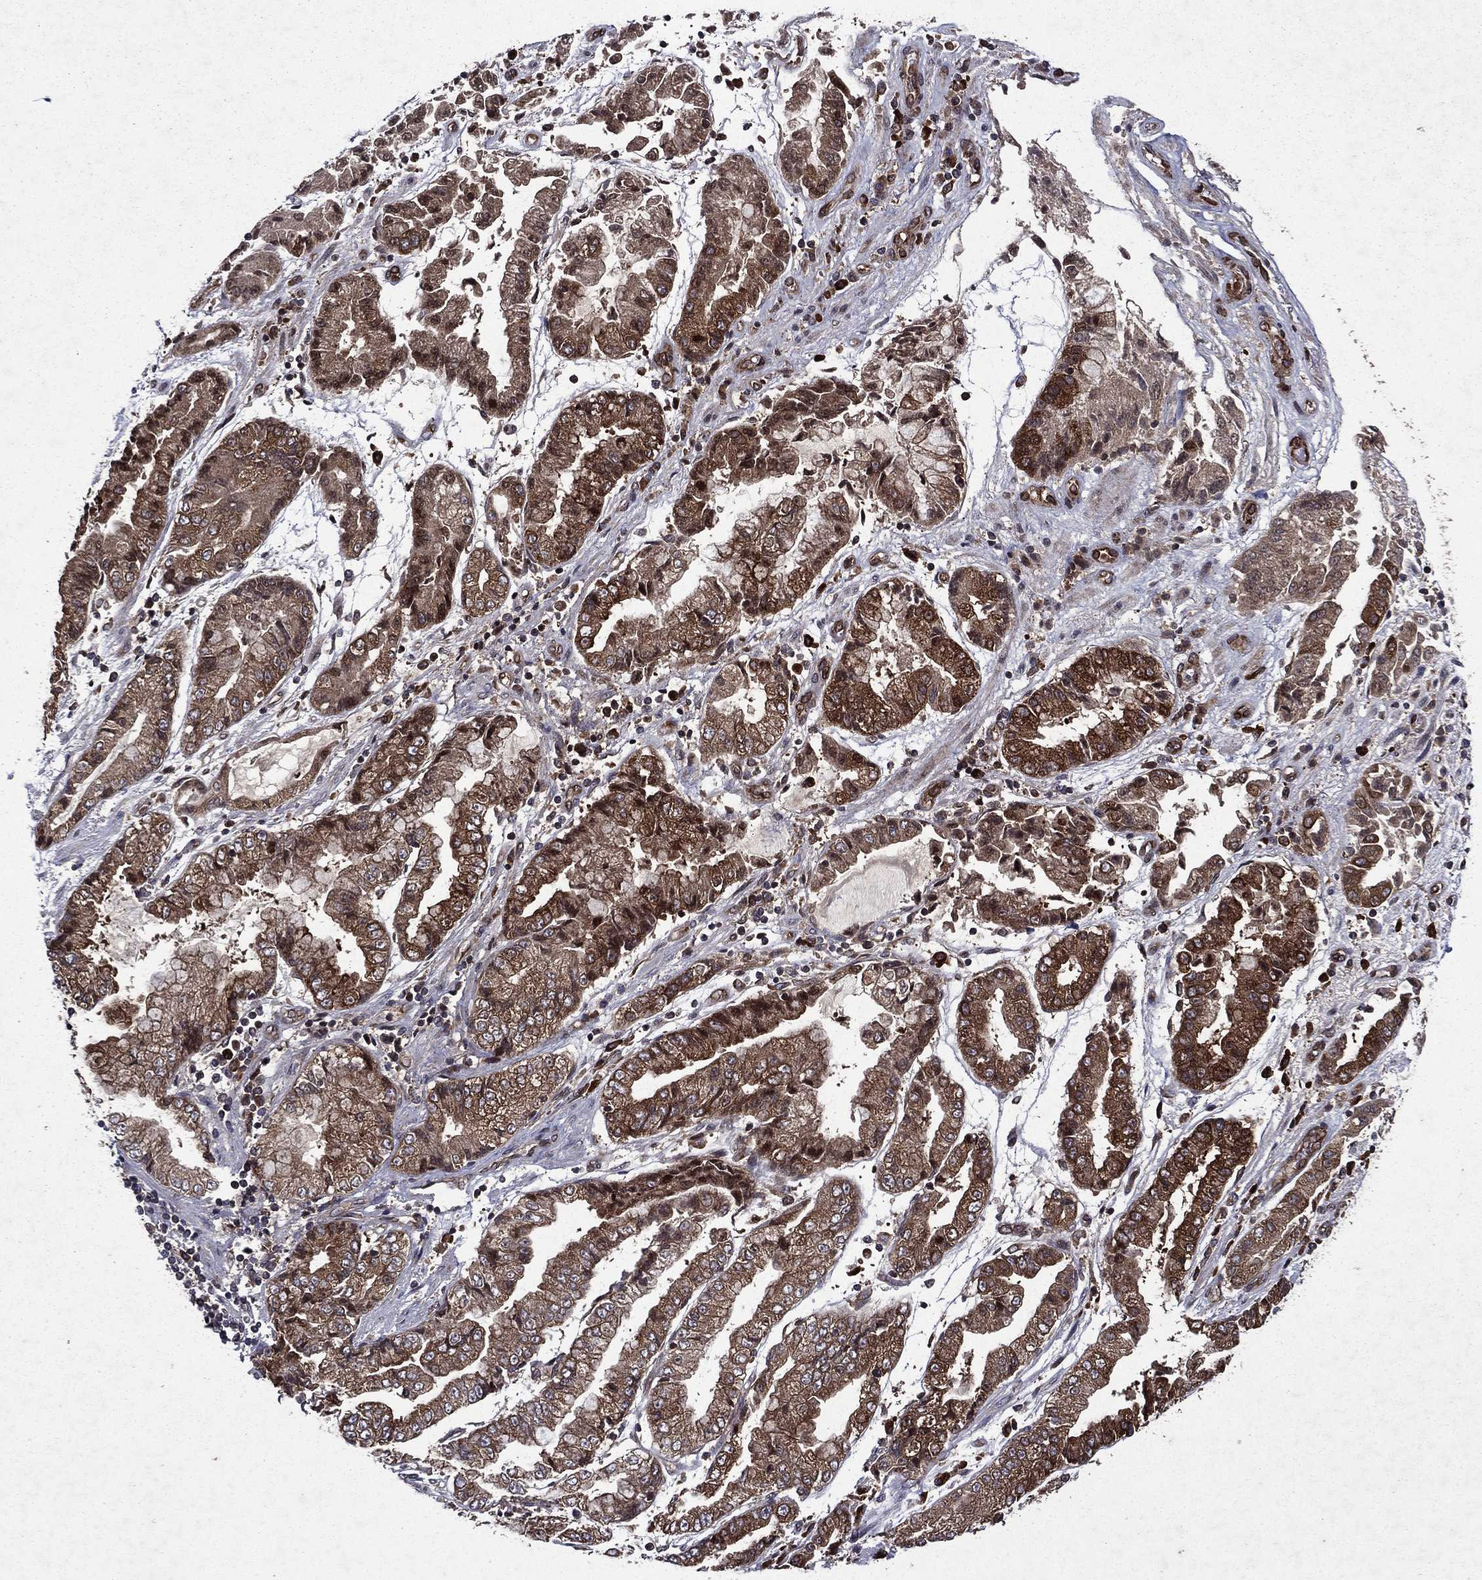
{"staining": {"intensity": "strong", "quantity": ">75%", "location": "cytoplasmic/membranous"}, "tissue": "stomach cancer", "cell_type": "Tumor cells", "image_type": "cancer", "snomed": [{"axis": "morphology", "description": "Adenocarcinoma, NOS"}, {"axis": "topography", "description": "Stomach, upper"}], "caption": "Immunohistochemical staining of stomach cancer (adenocarcinoma) demonstrates strong cytoplasmic/membranous protein expression in about >75% of tumor cells. (Brightfield microscopy of DAB IHC at high magnification).", "gene": "EIF2B4", "patient": {"sex": "female", "age": 74}}